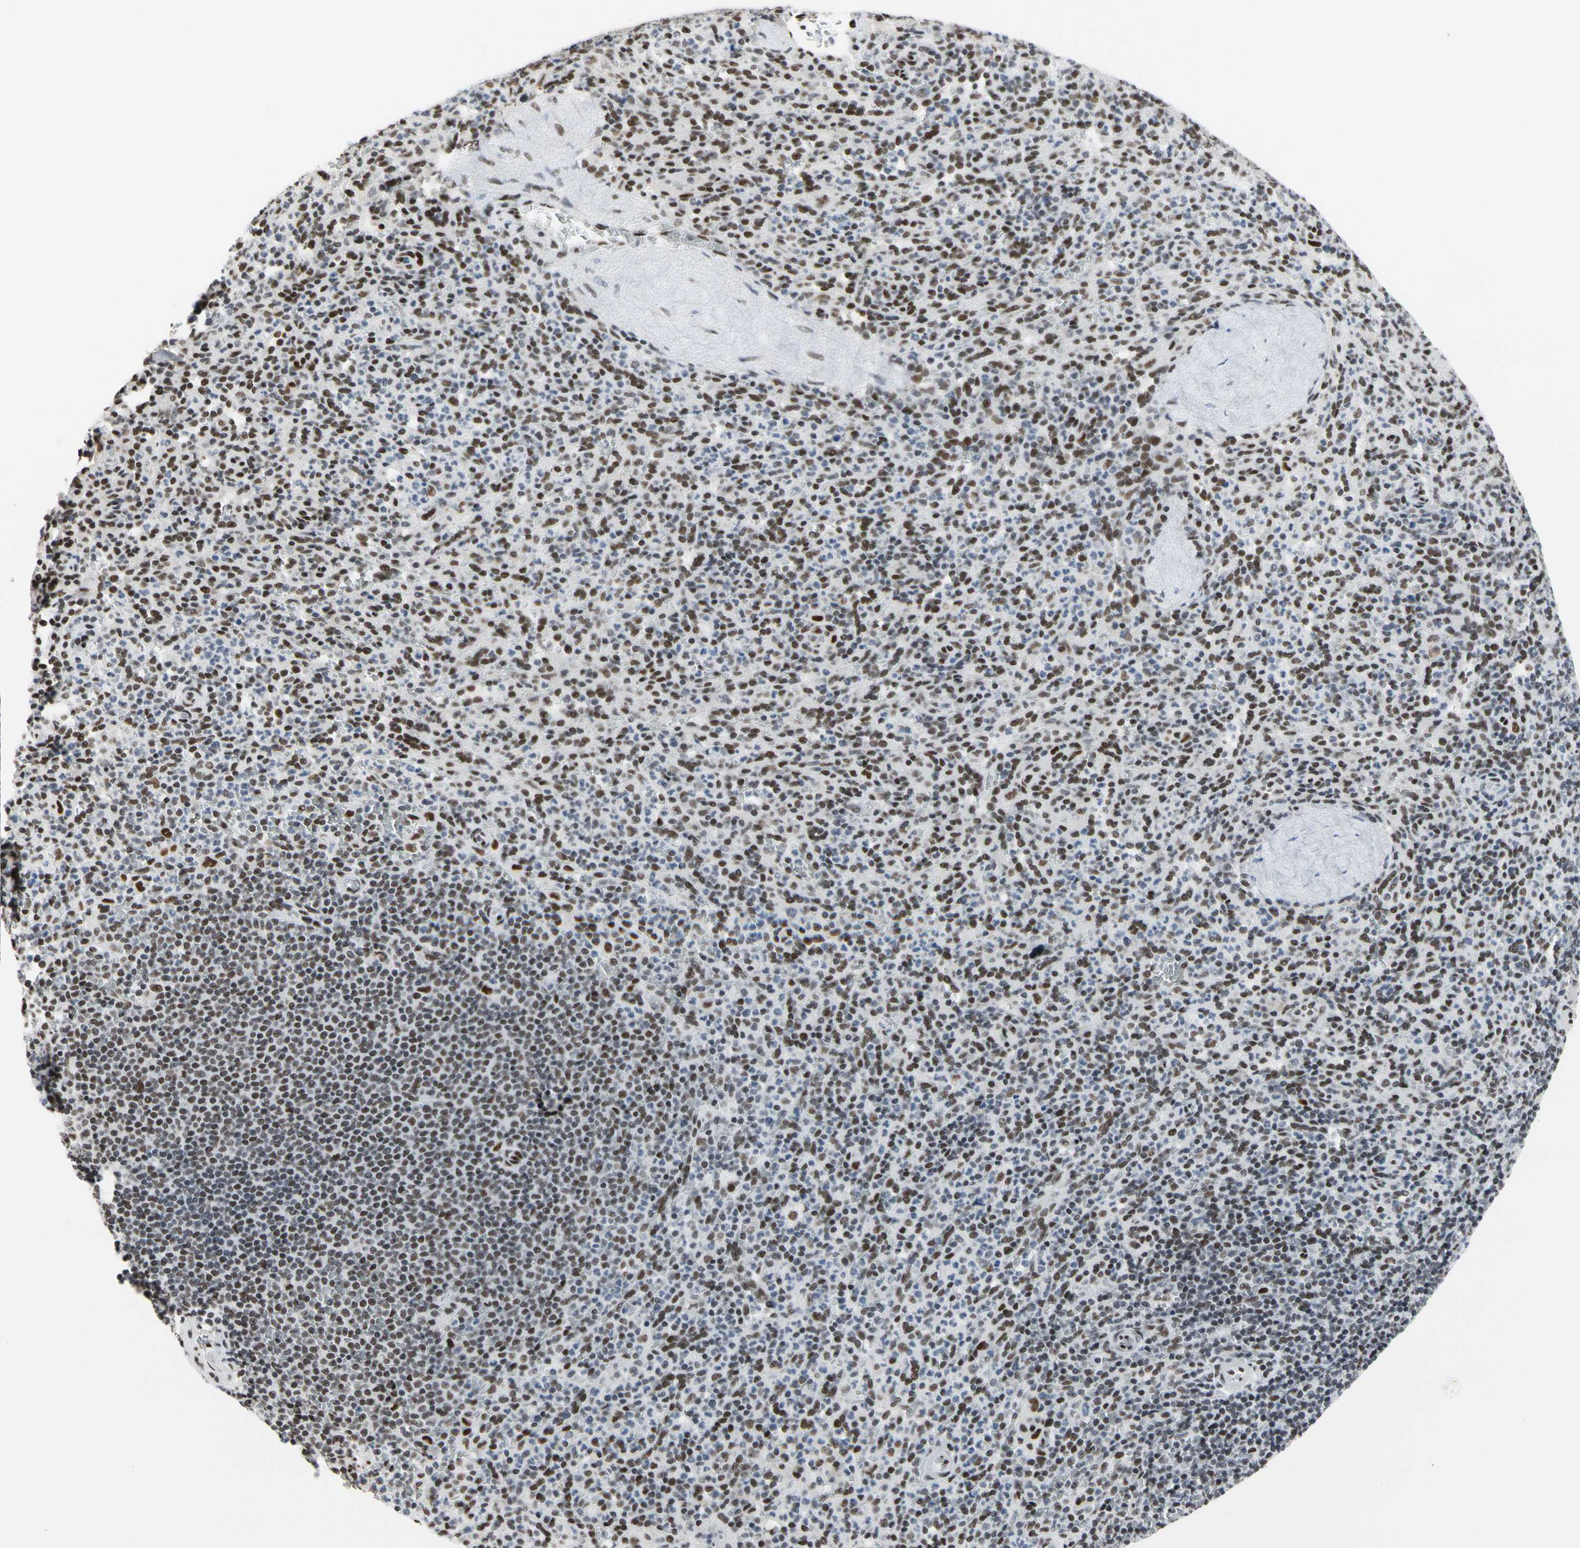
{"staining": {"intensity": "moderate", "quantity": "25%-75%", "location": "nuclear"}, "tissue": "spleen", "cell_type": "Cells in red pulp", "image_type": "normal", "snomed": [{"axis": "morphology", "description": "Normal tissue, NOS"}, {"axis": "topography", "description": "Spleen"}], "caption": "Immunohistochemistry (IHC) of normal spleen demonstrates medium levels of moderate nuclear staining in approximately 25%-75% of cells in red pulp. (DAB (3,3'-diaminobenzidine) IHC with brightfield microscopy, high magnification).", "gene": "FAM98B", "patient": {"sex": "male", "age": 36}}